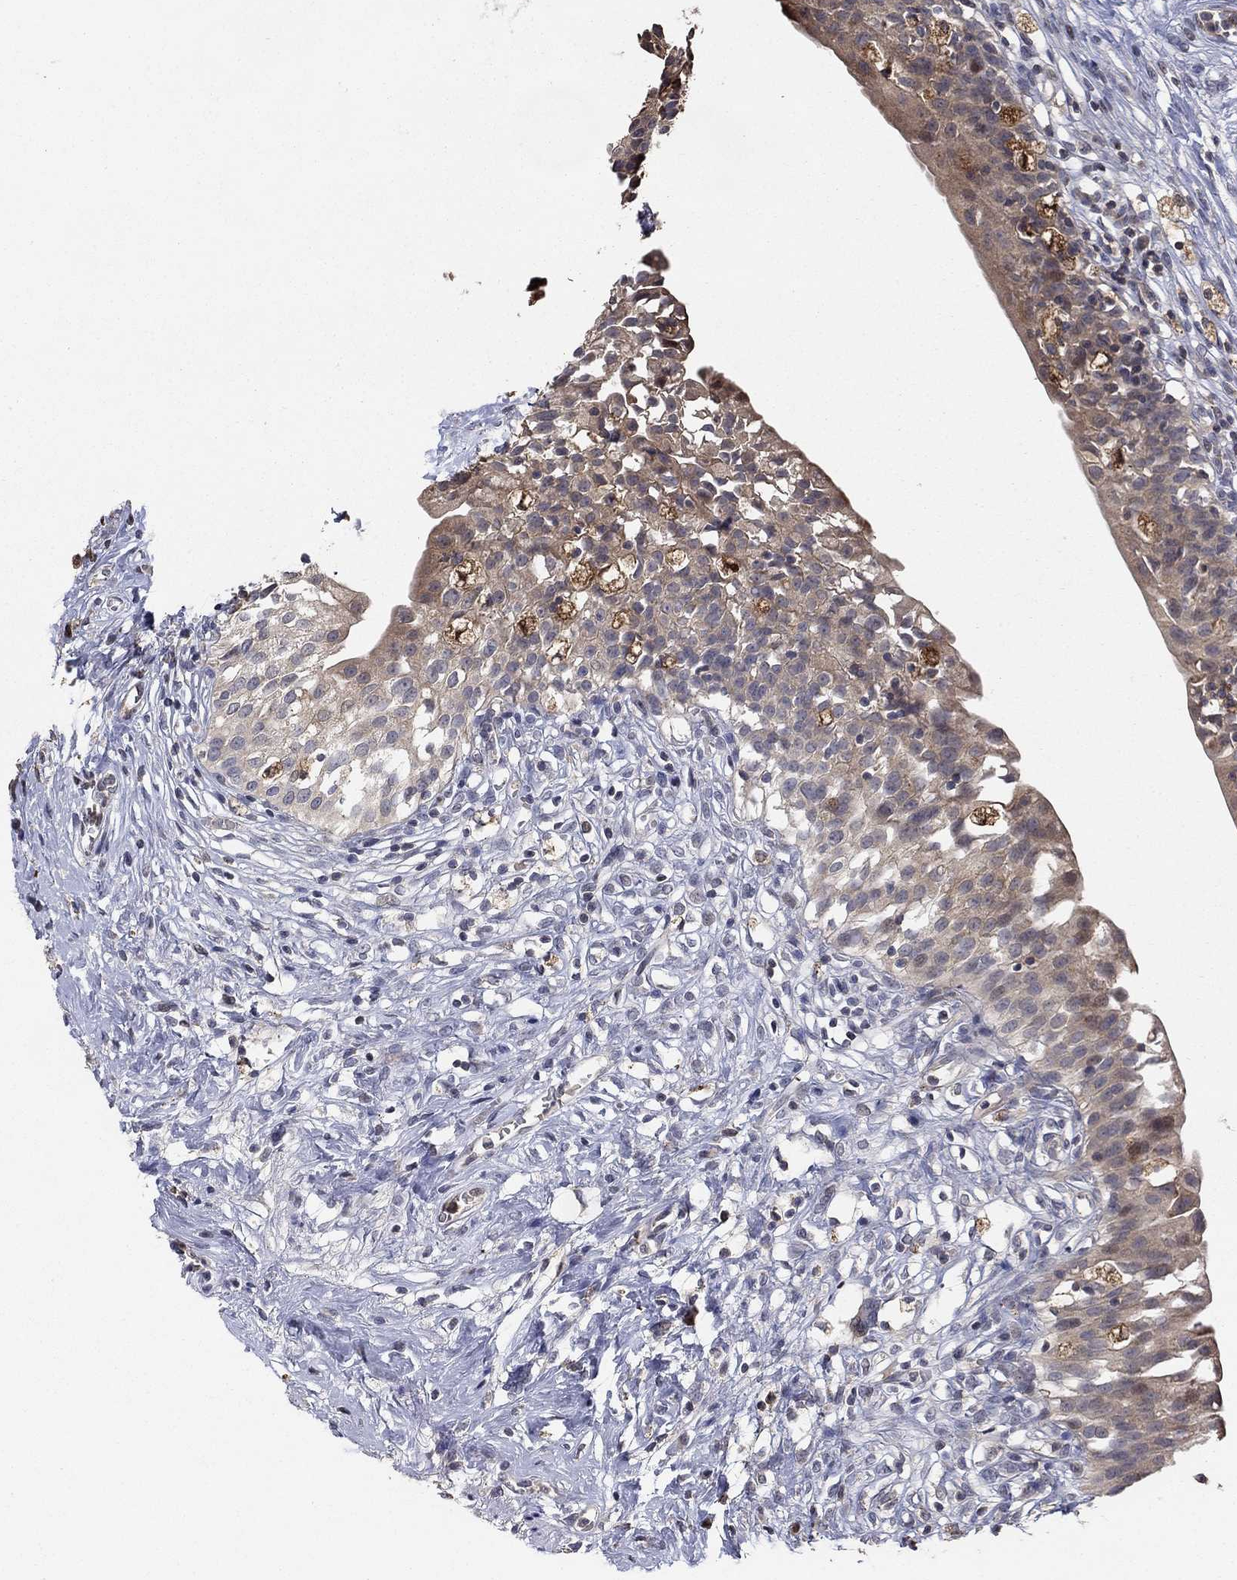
{"staining": {"intensity": "strong", "quantity": "<25%", "location": "cytoplasmic/membranous"}, "tissue": "urinary bladder", "cell_type": "Urothelial cells", "image_type": "normal", "snomed": [{"axis": "morphology", "description": "Normal tissue, NOS"}, {"axis": "topography", "description": "Urinary bladder"}], "caption": "Urothelial cells exhibit strong cytoplasmic/membranous positivity in about <25% of cells in unremarkable urinary bladder.", "gene": "LPCAT4", "patient": {"sex": "male", "age": 76}}